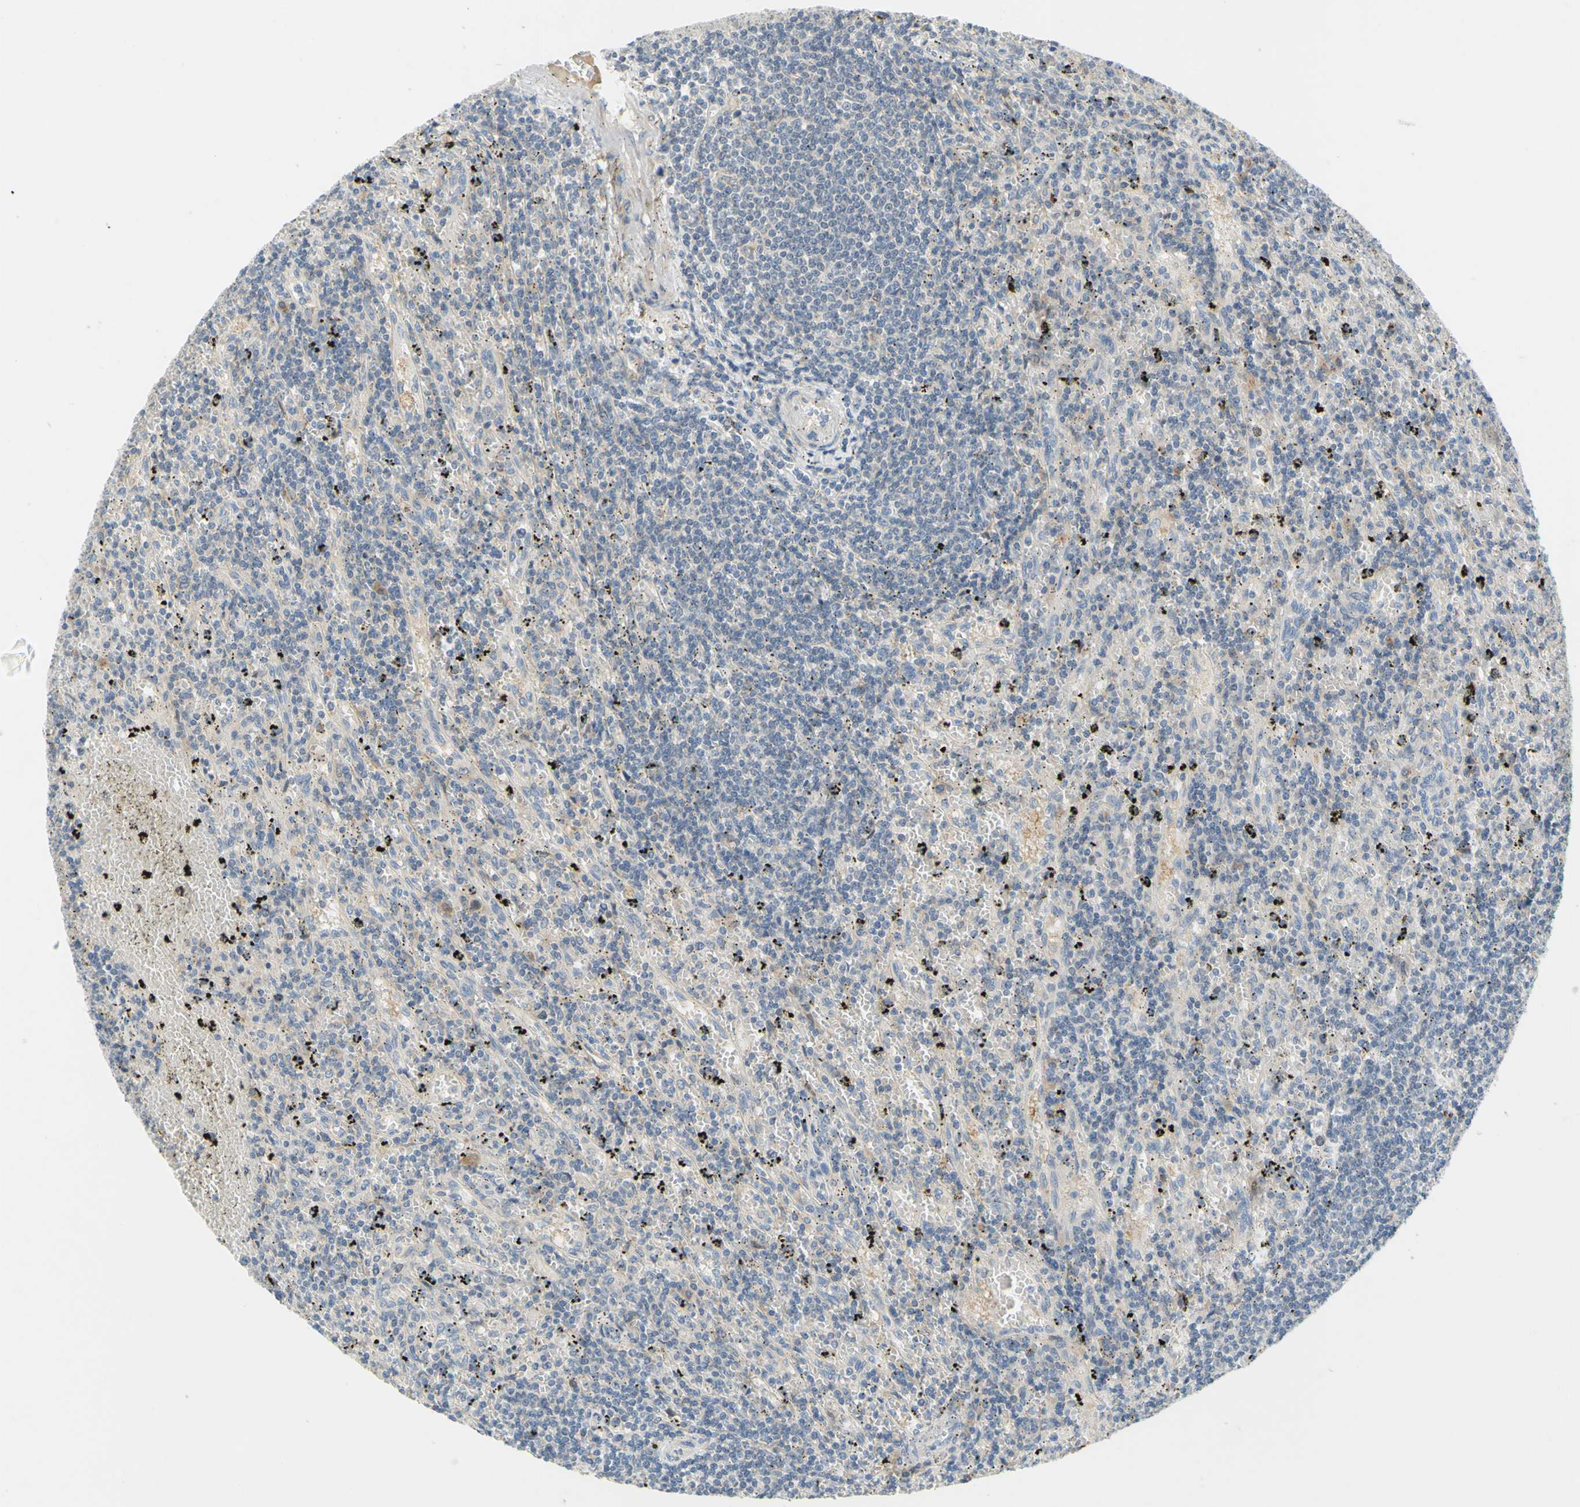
{"staining": {"intensity": "negative", "quantity": "none", "location": "none"}, "tissue": "lymphoma", "cell_type": "Tumor cells", "image_type": "cancer", "snomed": [{"axis": "morphology", "description": "Malignant lymphoma, non-Hodgkin's type, Low grade"}, {"axis": "topography", "description": "Spleen"}], "caption": "Lymphoma was stained to show a protein in brown. There is no significant expression in tumor cells. (Brightfield microscopy of DAB IHC at high magnification).", "gene": "CCNB2", "patient": {"sex": "male", "age": 76}}